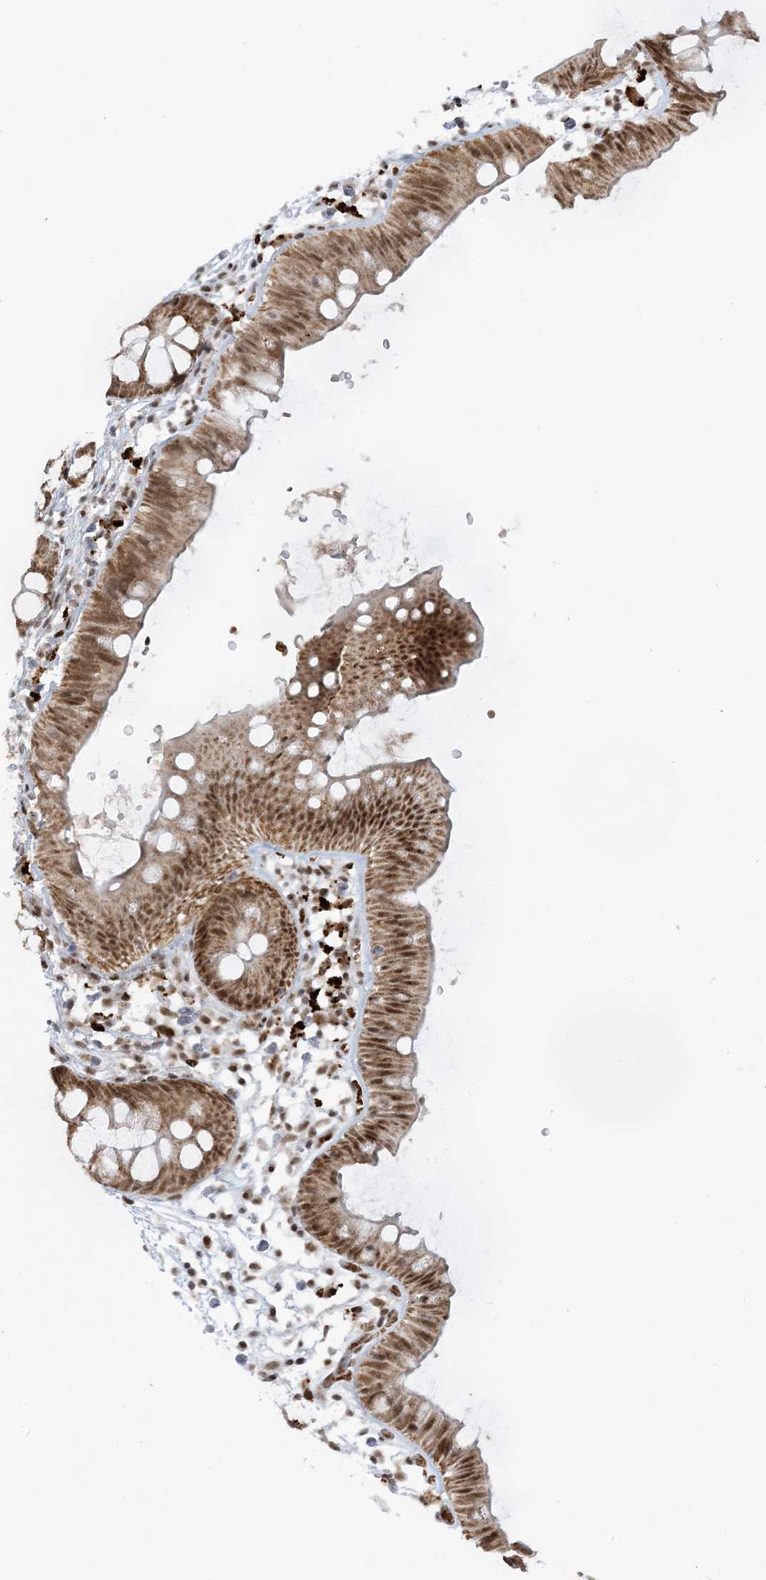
{"staining": {"intensity": "negative", "quantity": "none", "location": "none"}, "tissue": "colon", "cell_type": "Endothelial cells", "image_type": "normal", "snomed": [{"axis": "morphology", "description": "Normal tissue, NOS"}, {"axis": "topography", "description": "Colon"}], "caption": "Colon was stained to show a protein in brown. There is no significant expression in endothelial cells. Nuclei are stained in blue.", "gene": "ECT2L", "patient": {"sex": "male", "age": 56}}